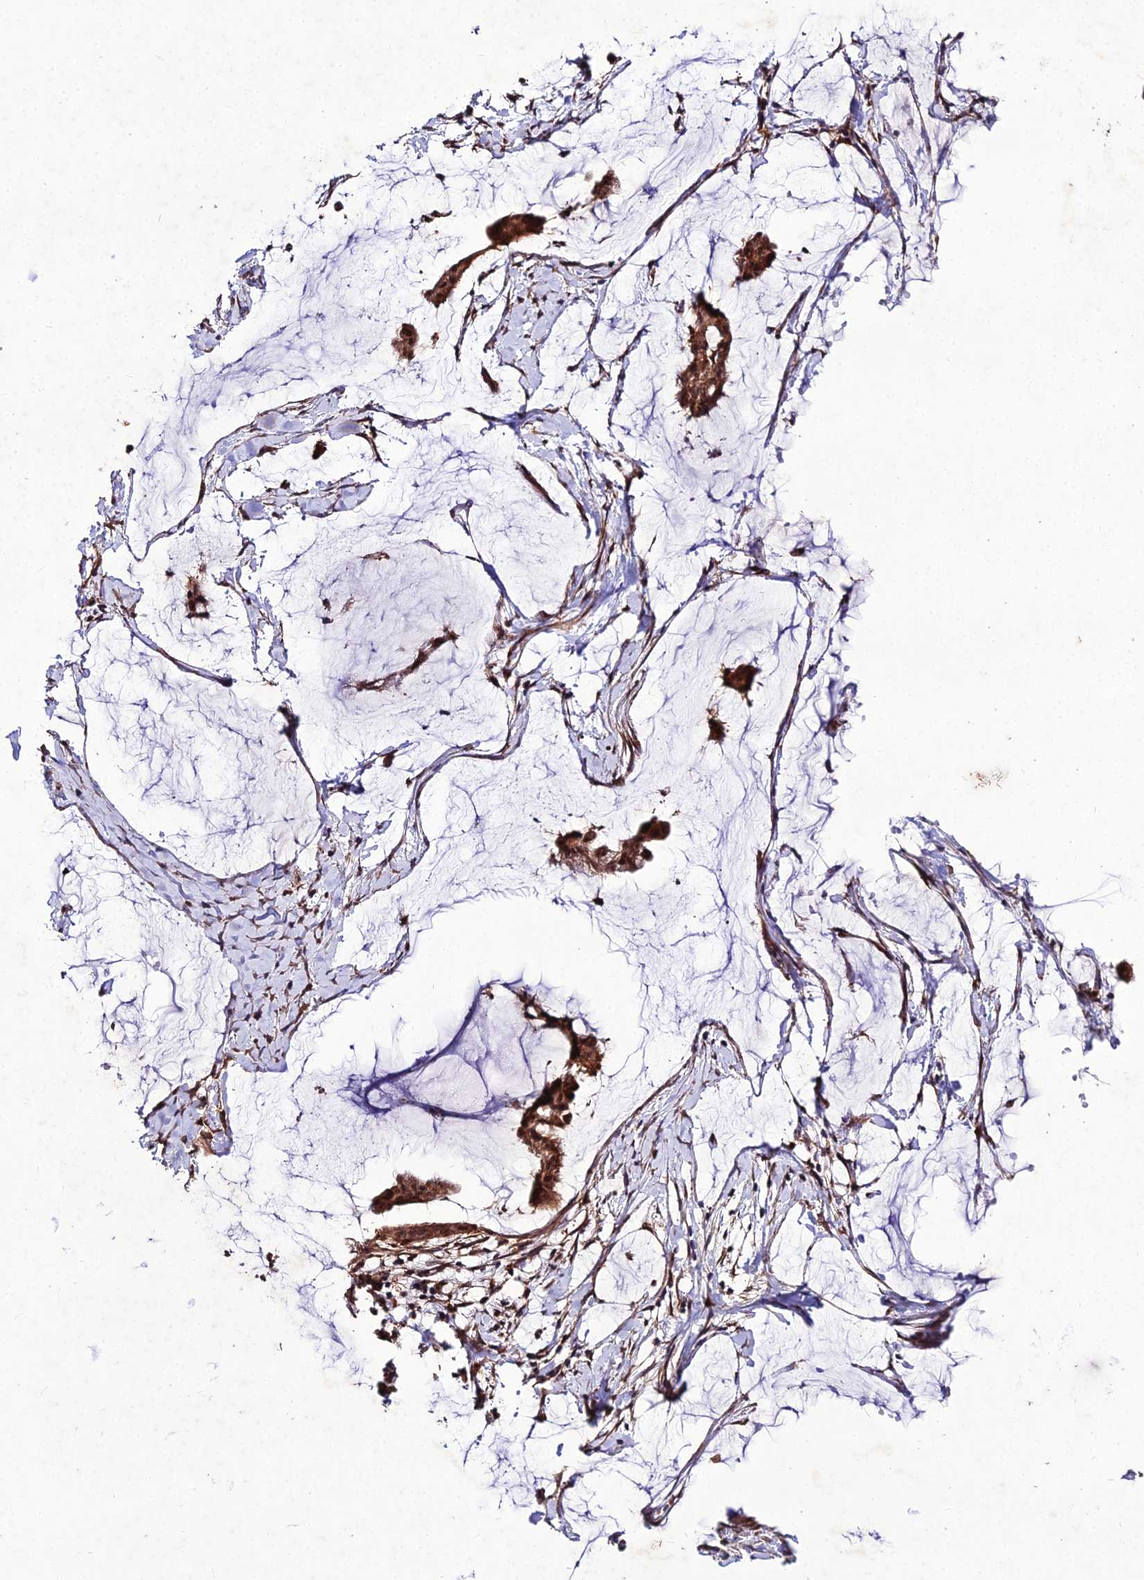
{"staining": {"intensity": "strong", "quantity": ">75%", "location": "cytoplasmic/membranous,nuclear"}, "tissue": "ovarian cancer", "cell_type": "Tumor cells", "image_type": "cancer", "snomed": [{"axis": "morphology", "description": "Cystadenocarcinoma, mucinous, NOS"}, {"axis": "topography", "description": "Ovary"}], "caption": "IHC staining of ovarian cancer, which reveals high levels of strong cytoplasmic/membranous and nuclear positivity in about >75% of tumor cells indicating strong cytoplasmic/membranous and nuclear protein staining. The staining was performed using DAB (3,3'-diaminobenzidine) (brown) for protein detection and nuclei were counterstained in hematoxylin (blue).", "gene": "ZNF766", "patient": {"sex": "female", "age": 73}}